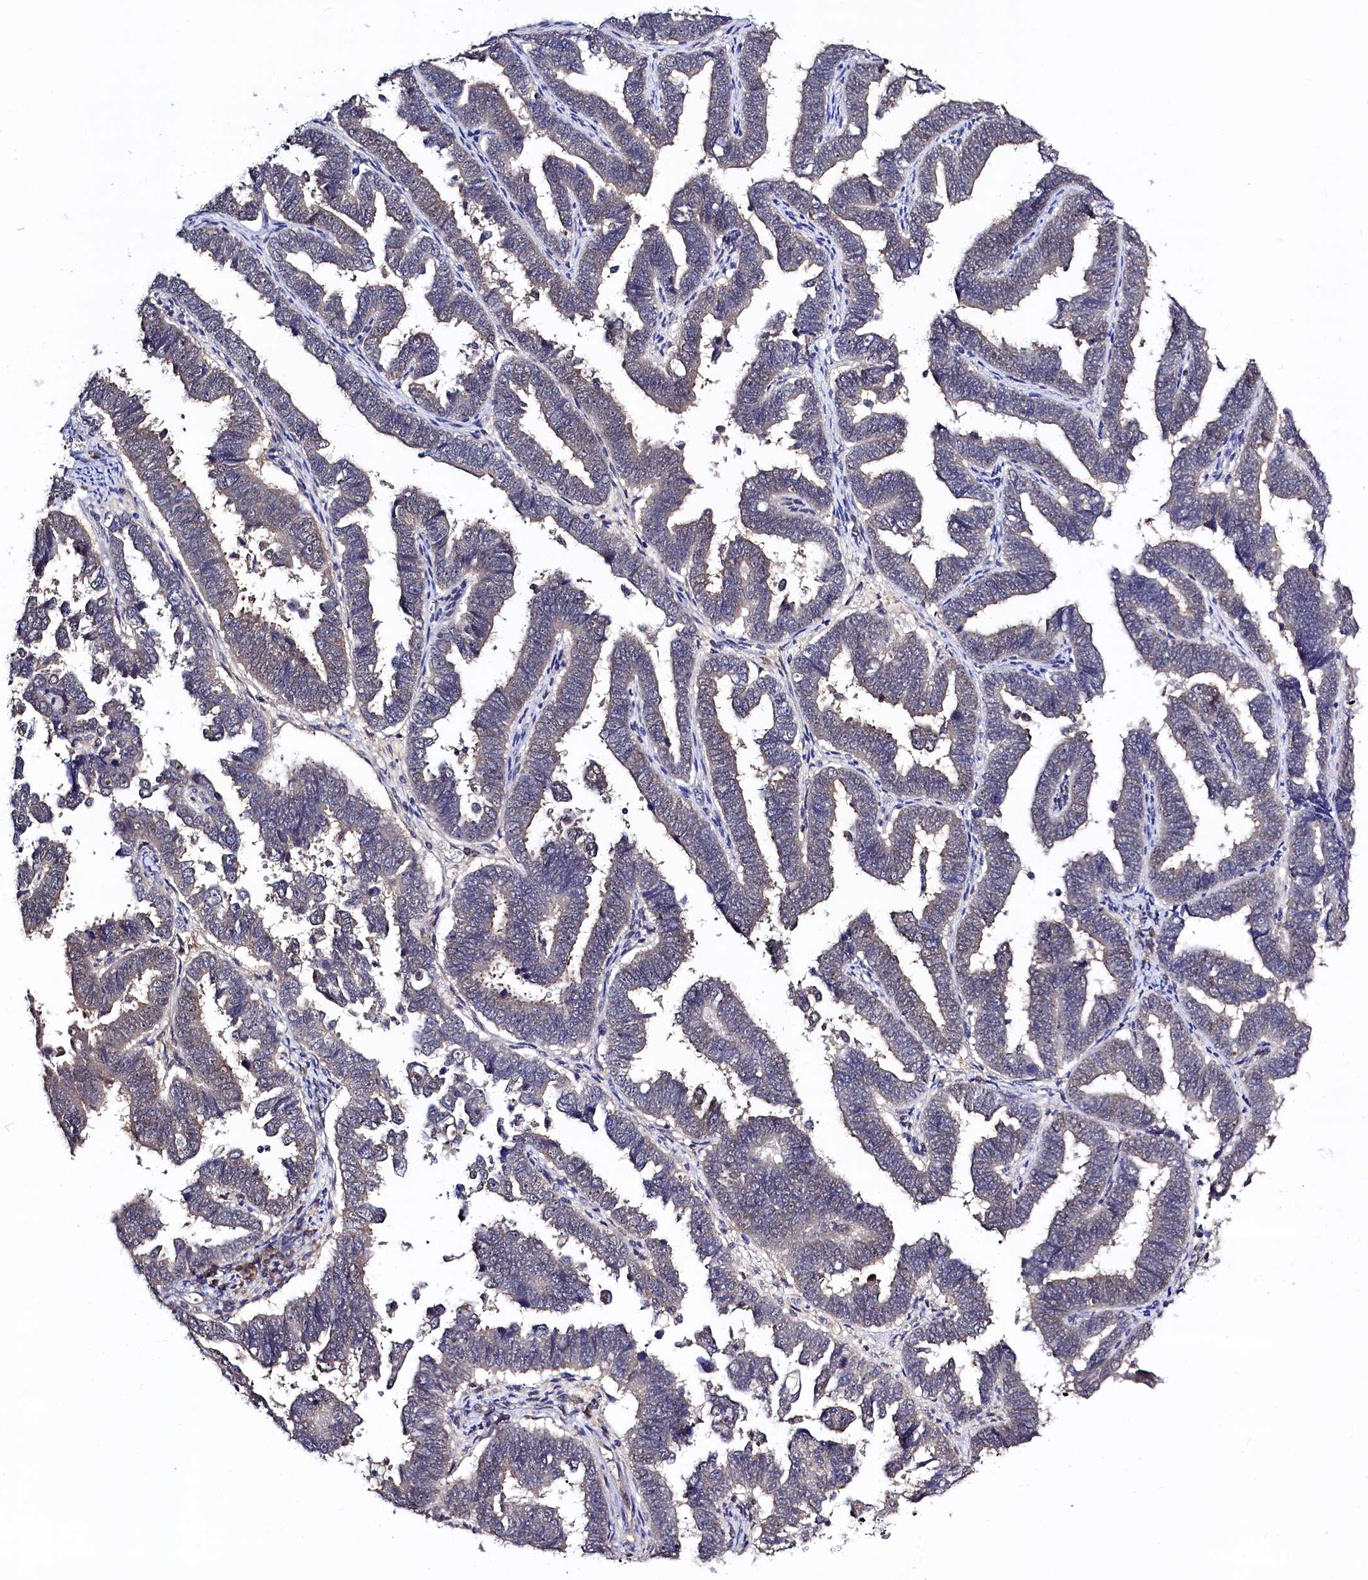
{"staining": {"intensity": "negative", "quantity": "none", "location": "none"}, "tissue": "endometrial cancer", "cell_type": "Tumor cells", "image_type": "cancer", "snomed": [{"axis": "morphology", "description": "Adenocarcinoma, NOS"}, {"axis": "topography", "description": "Endometrium"}], "caption": "Protein analysis of adenocarcinoma (endometrial) exhibits no significant staining in tumor cells.", "gene": "C11orf54", "patient": {"sex": "female", "age": 75}}